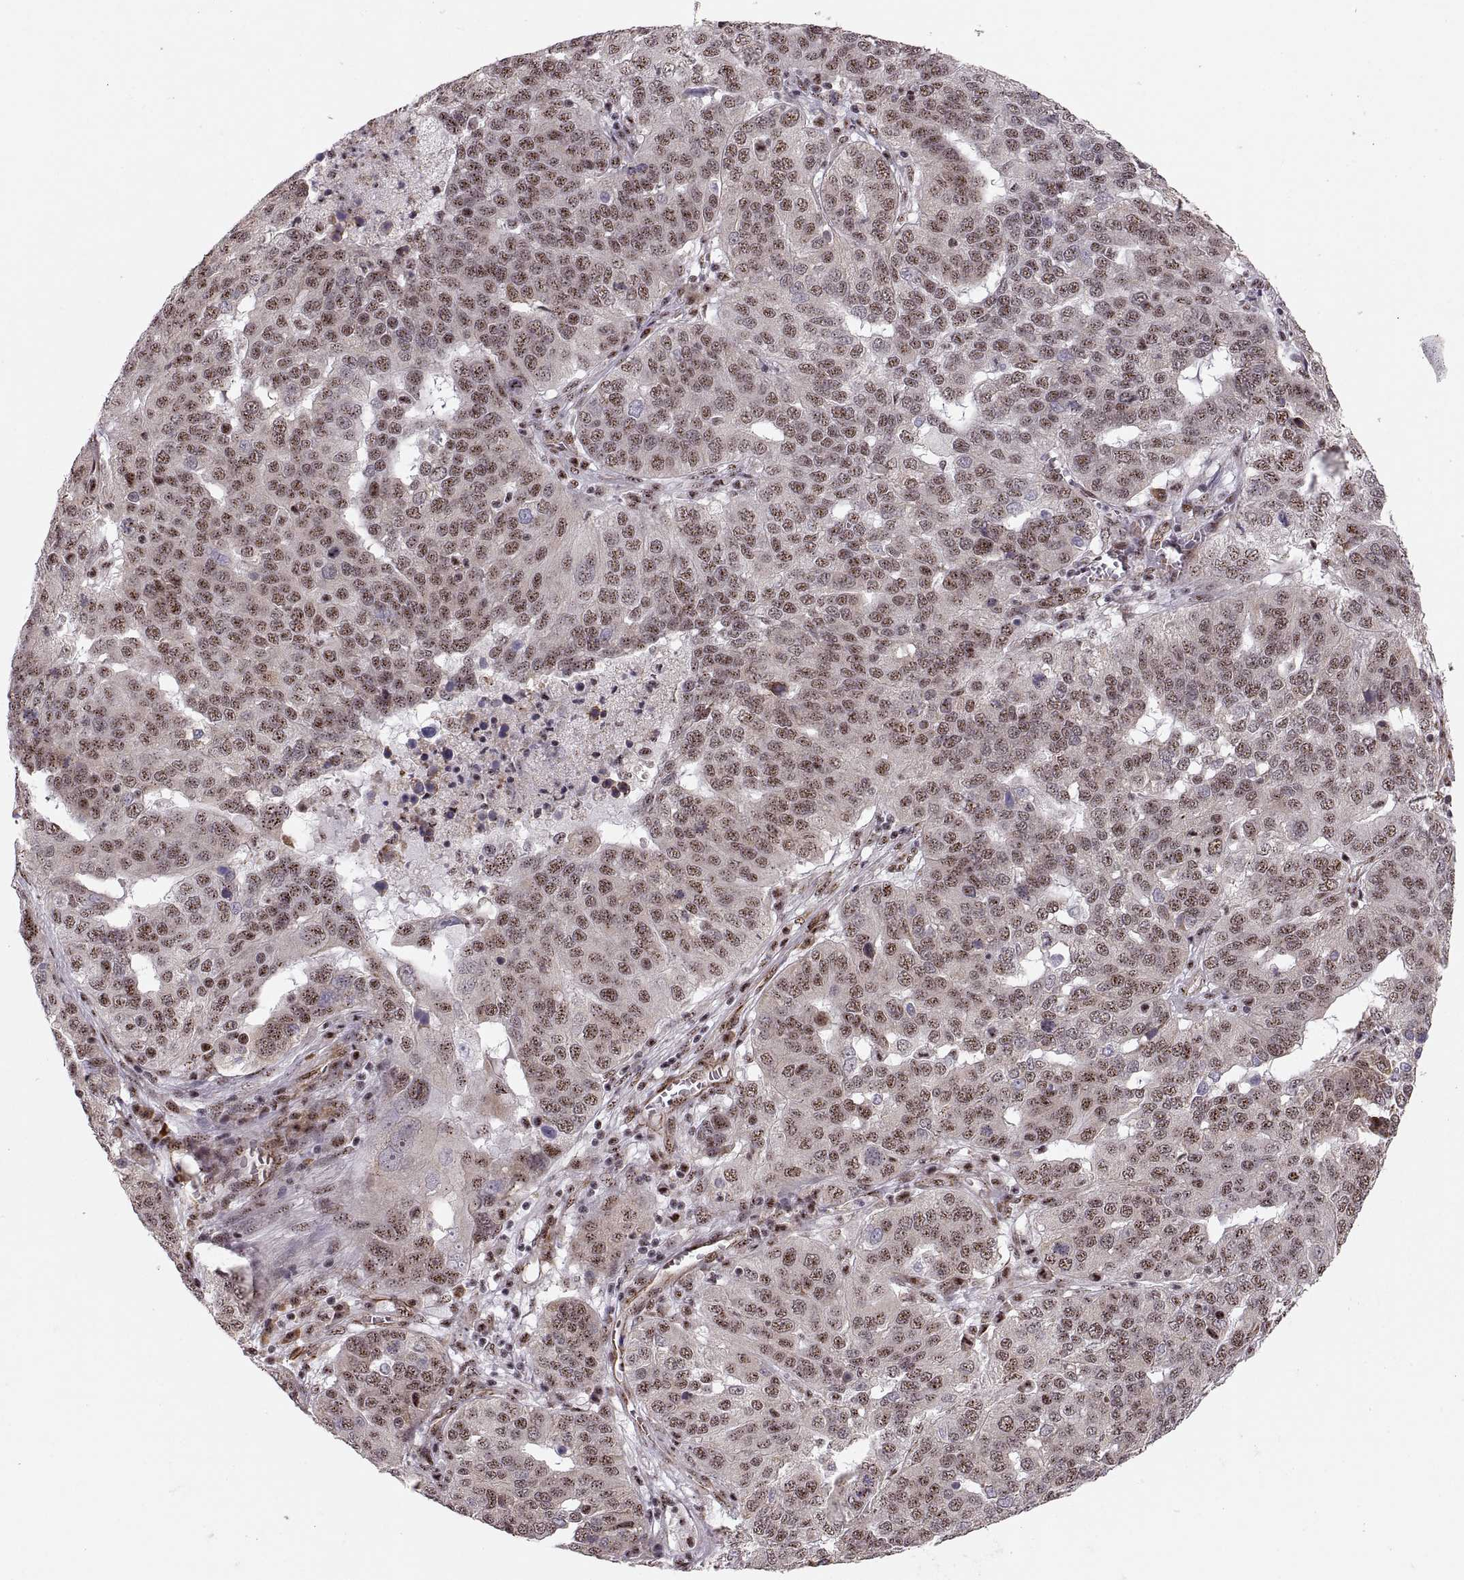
{"staining": {"intensity": "moderate", "quantity": "25%-75%", "location": "nuclear"}, "tissue": "ovarian cancer", "cell_type": "Tumor cells", "image_type": "cancer", "snomed": [{"axis": "morphology", "description": "Carcinoma, endometroid"}, {"axis": "topography", "description": "Soft tissue"}, {"axis": "topography", "description": "Ovary"}], "caption": "Tumor cells demonstrate medium levels of moderate nuclear expression in approximately 25%-75% of cells in ovarian cancer. Immunohistochemistry stains the protein in brown and the nuclei are stained blue.", "gene": "ZCCHC17", "patient": {"sex": "female", "age": 52}}